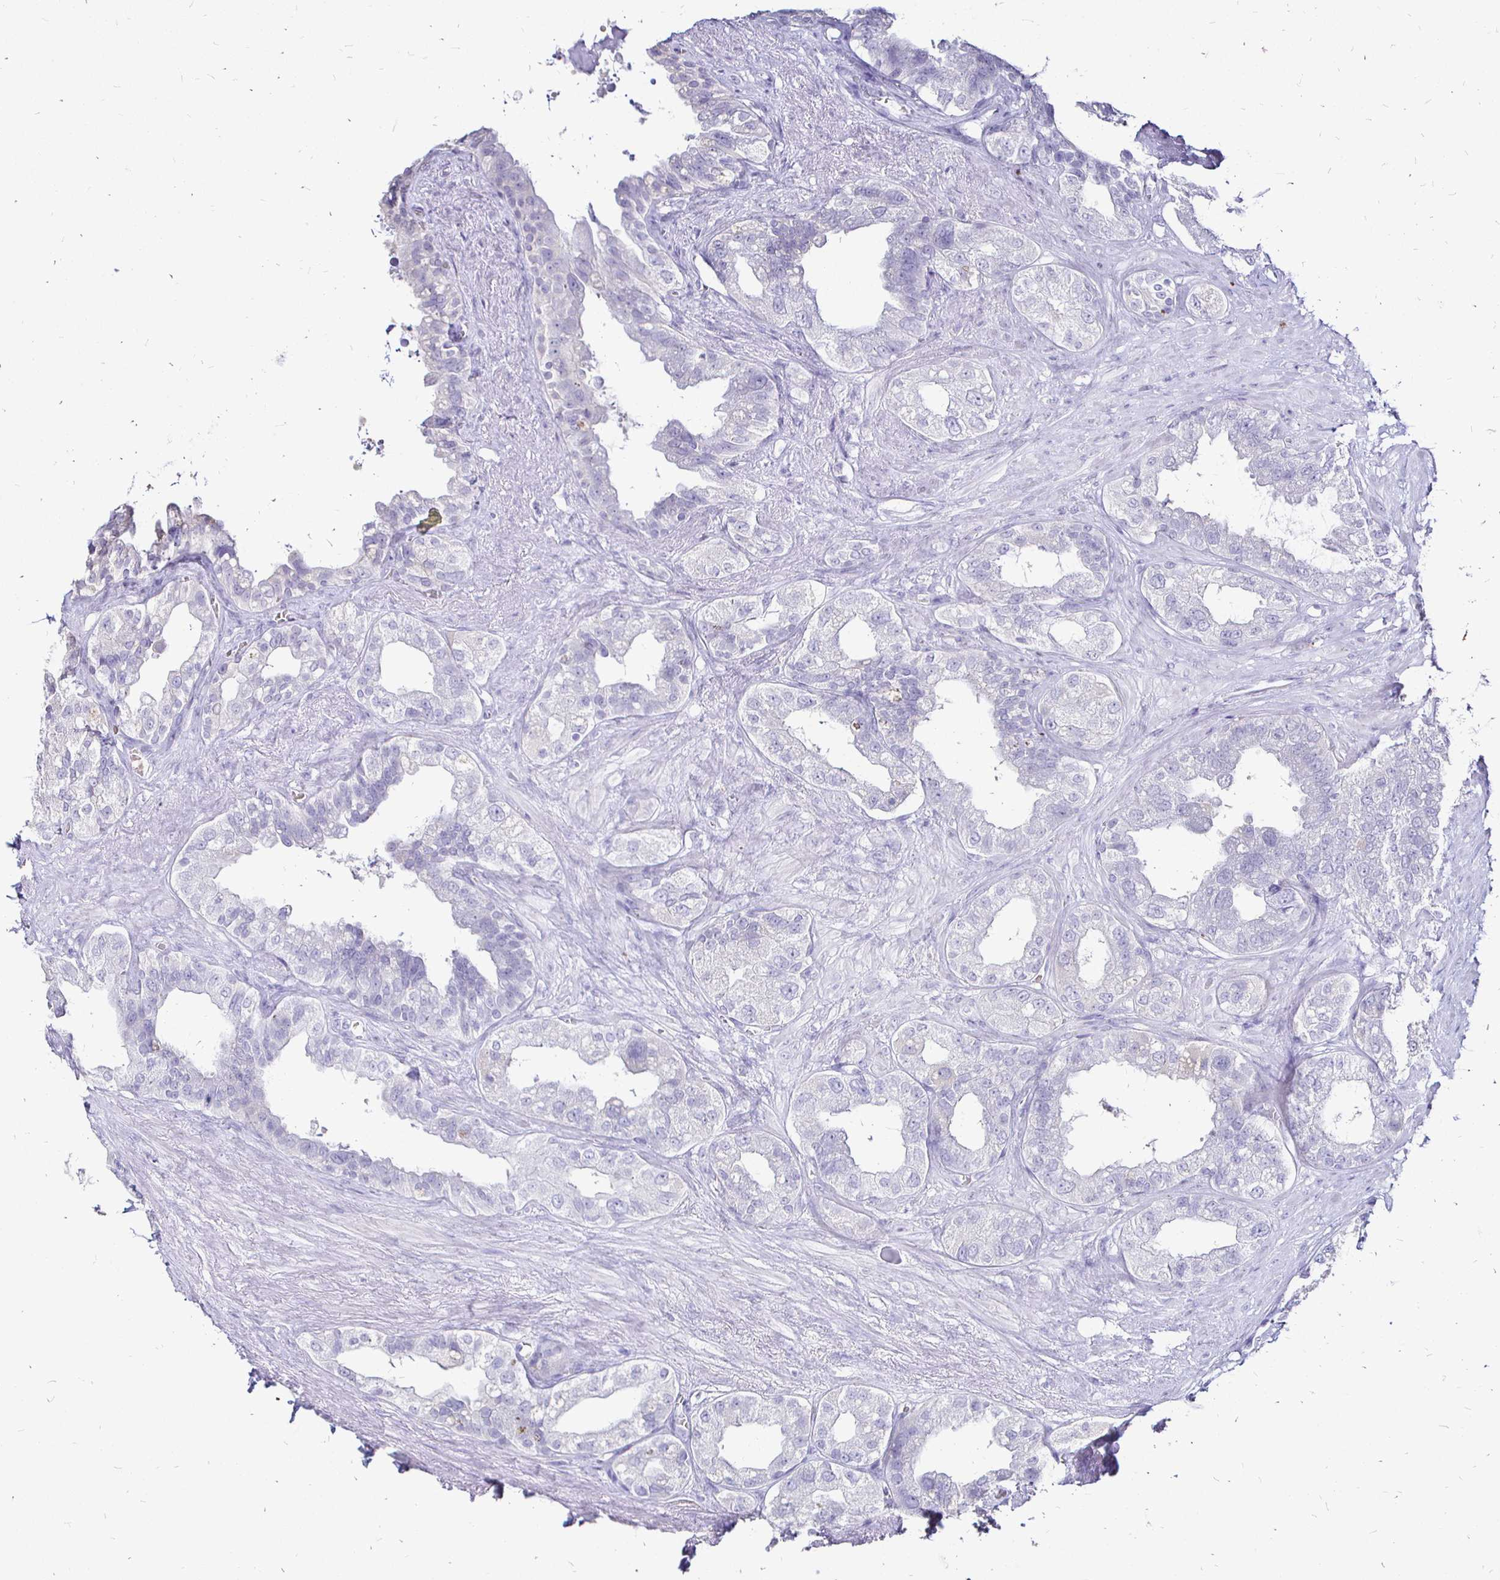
{"staining": {"intensity": "negative", "quantity": "none", "location": "none"}, "tissue": "seminal vesicle", "cell_type": "Glandular cells", "image_type": "normal", "snomed": [{"axis": "morphology", "description": "Normal tissue, NOS"}, {"axis": "topography", "description": "Seminal veicle"}, {"axis": "topography", "description": "Peripheral nerve tissue"}], "caption": "Immunohistochemistry of benign human seminal vesicle demonstrates no positivity in glandular cells. Brightfield microscopy of immunohistochemistry (IHC) stained with DAB (3,3'-diaminobenzidine) (brown) and hematoxylin (blue), captured at high magnification.", "gene": "IRGC", "patient": {"sex": "male", "age": 76}}